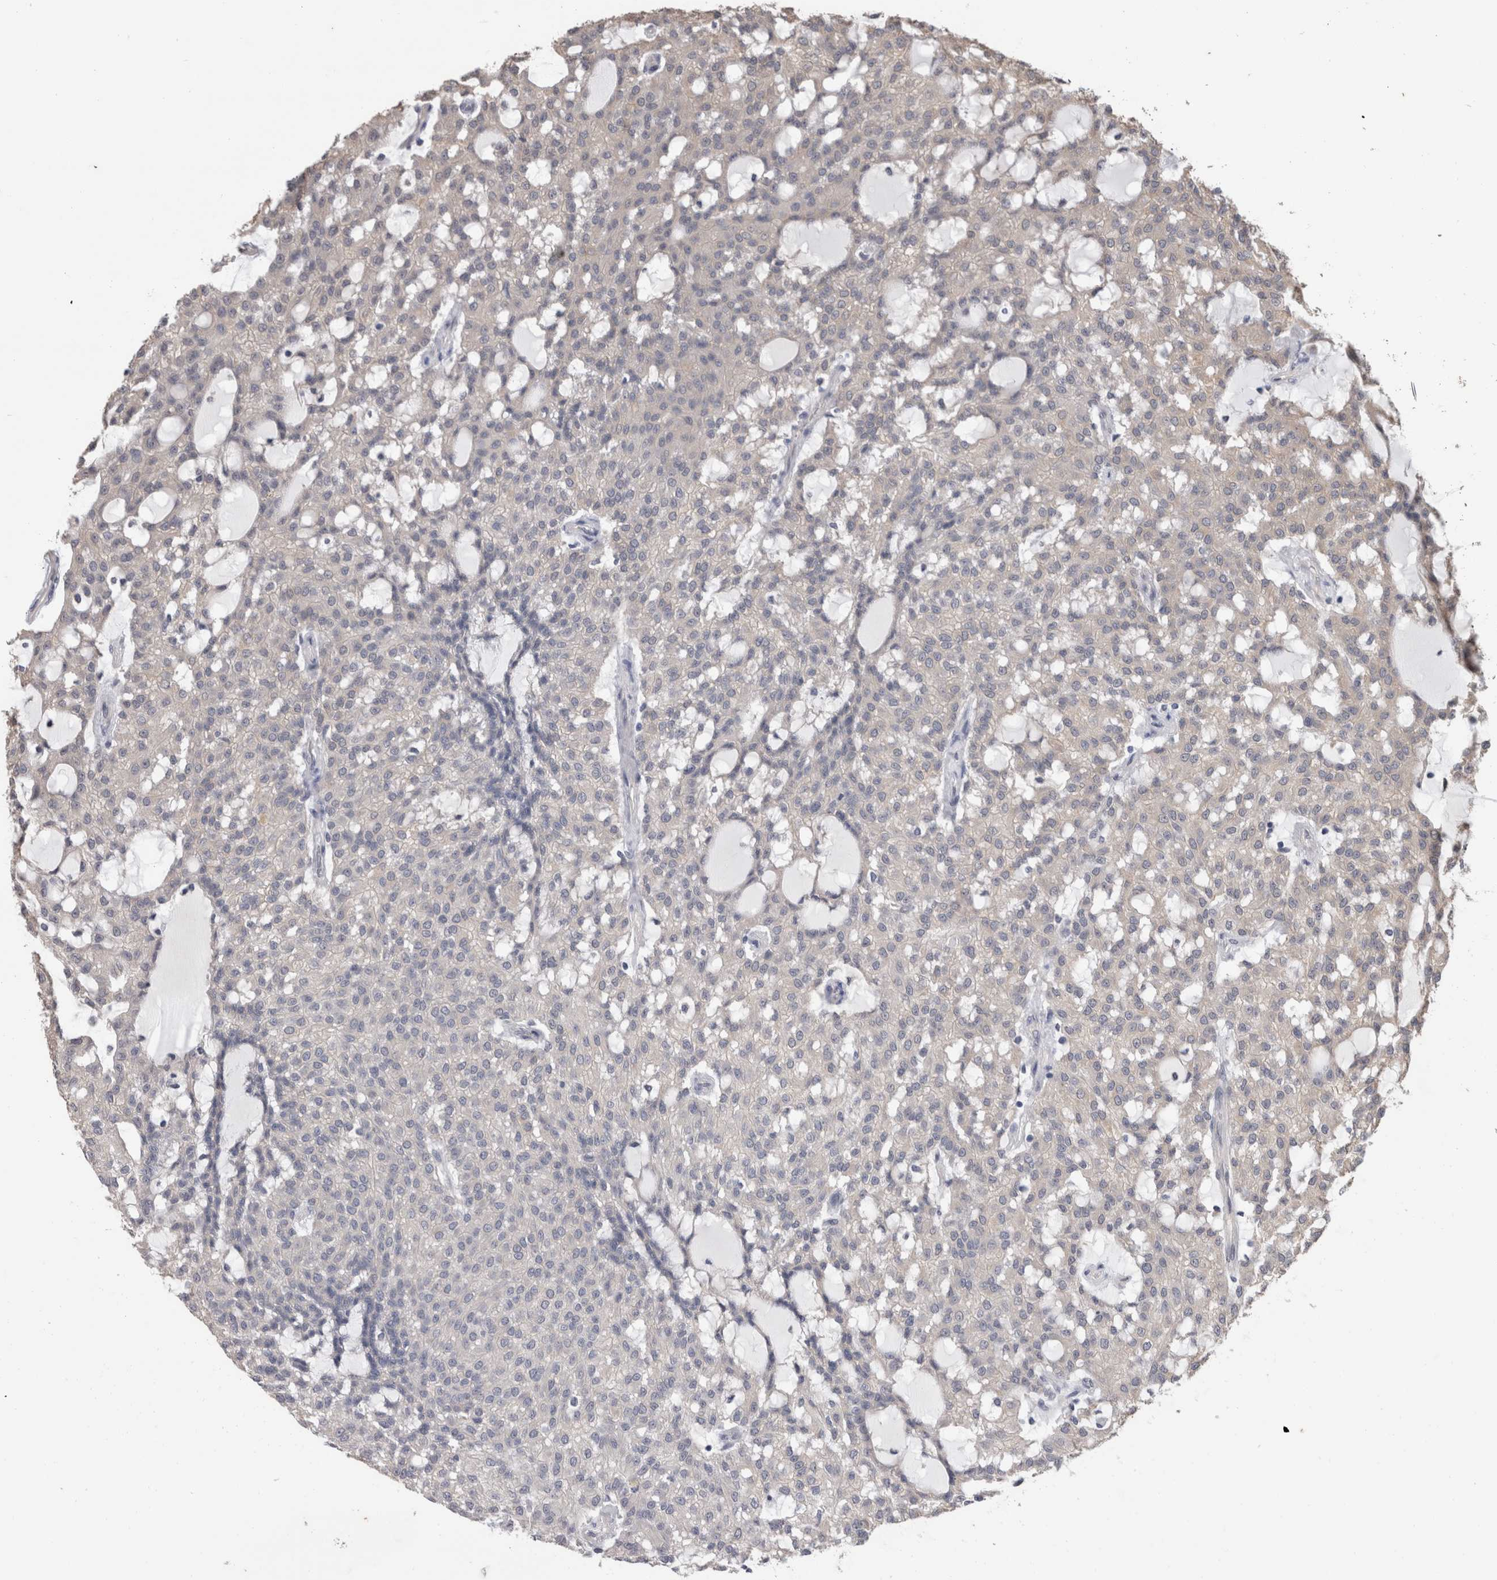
{"staining": {"intensity": "negative", "quantity": "none", "location": "none"}, "tissue": "renal cancer", "cell_type": "Tumor cells", "image_type": "cancer", "snomed": [{"axis": "morphology", "description": "Adenocarcinoma, NOS"}, {"axis": "topography", "description": "Kidney"}], "caption": "Tumor cells are negative for protein expression in human adenocarcinoma (renal).", "gene": "FHOD3", "patient": {"sex": "male", "age": 63}}